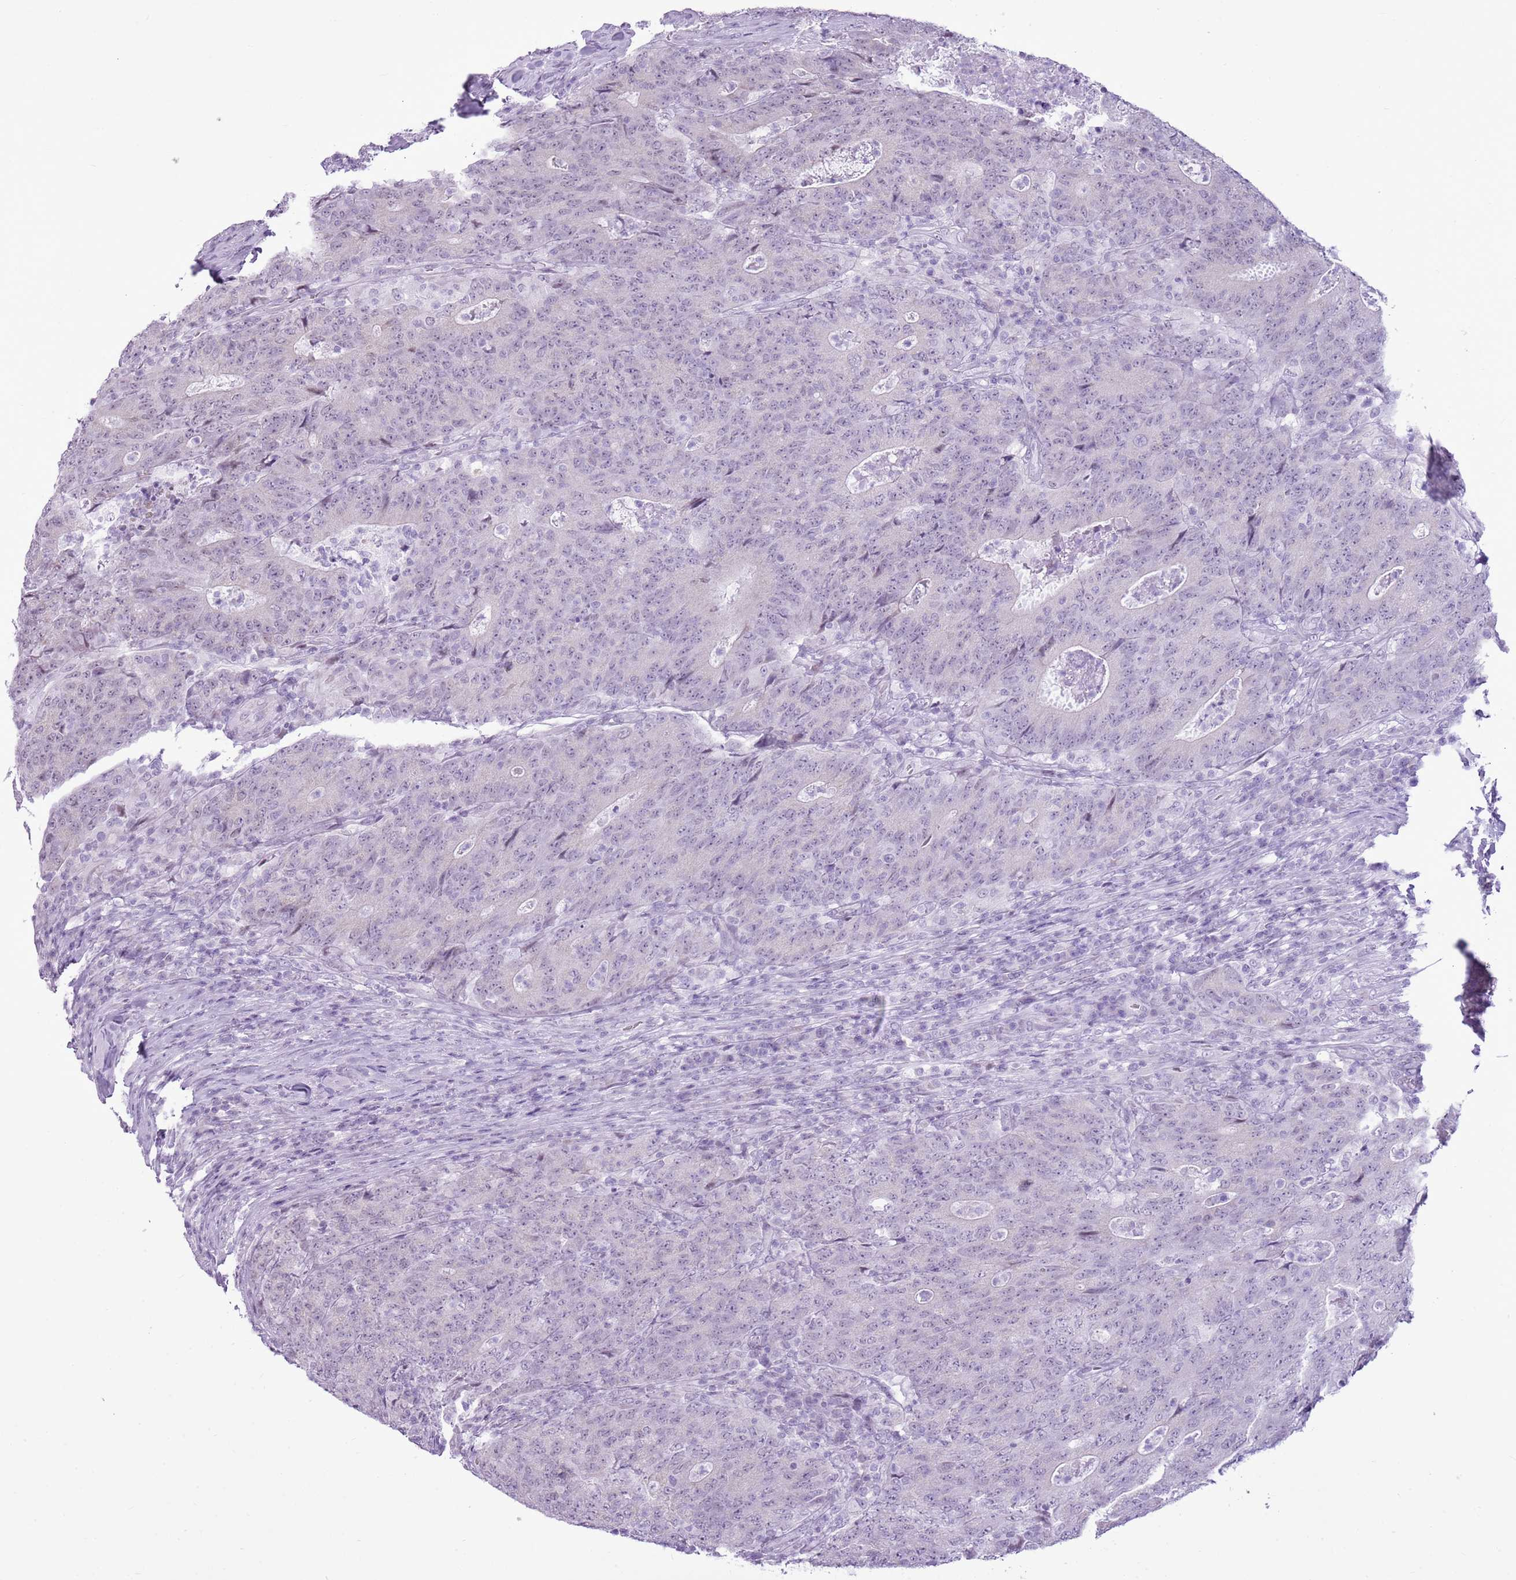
{"staining": {"intensity": "negative", "quantity": "none", "location": "none"}, "tissue": "colorectal cancer", "cell_type": "Tumor cells", "image_type": "cancer", "snomed": [{"axis": "morphology", "description": "Adenocarcinoma, NOS"}, {"axis": "topography", "description": "Colon"}], "caption": "This is an immunohistochemistry photomicrograph of human colorectal cancer (adenocarcinoma). There is no expression in tumor cells.", "gene": "RPL3L", "patient": {"sex": "female", "age": 75}}